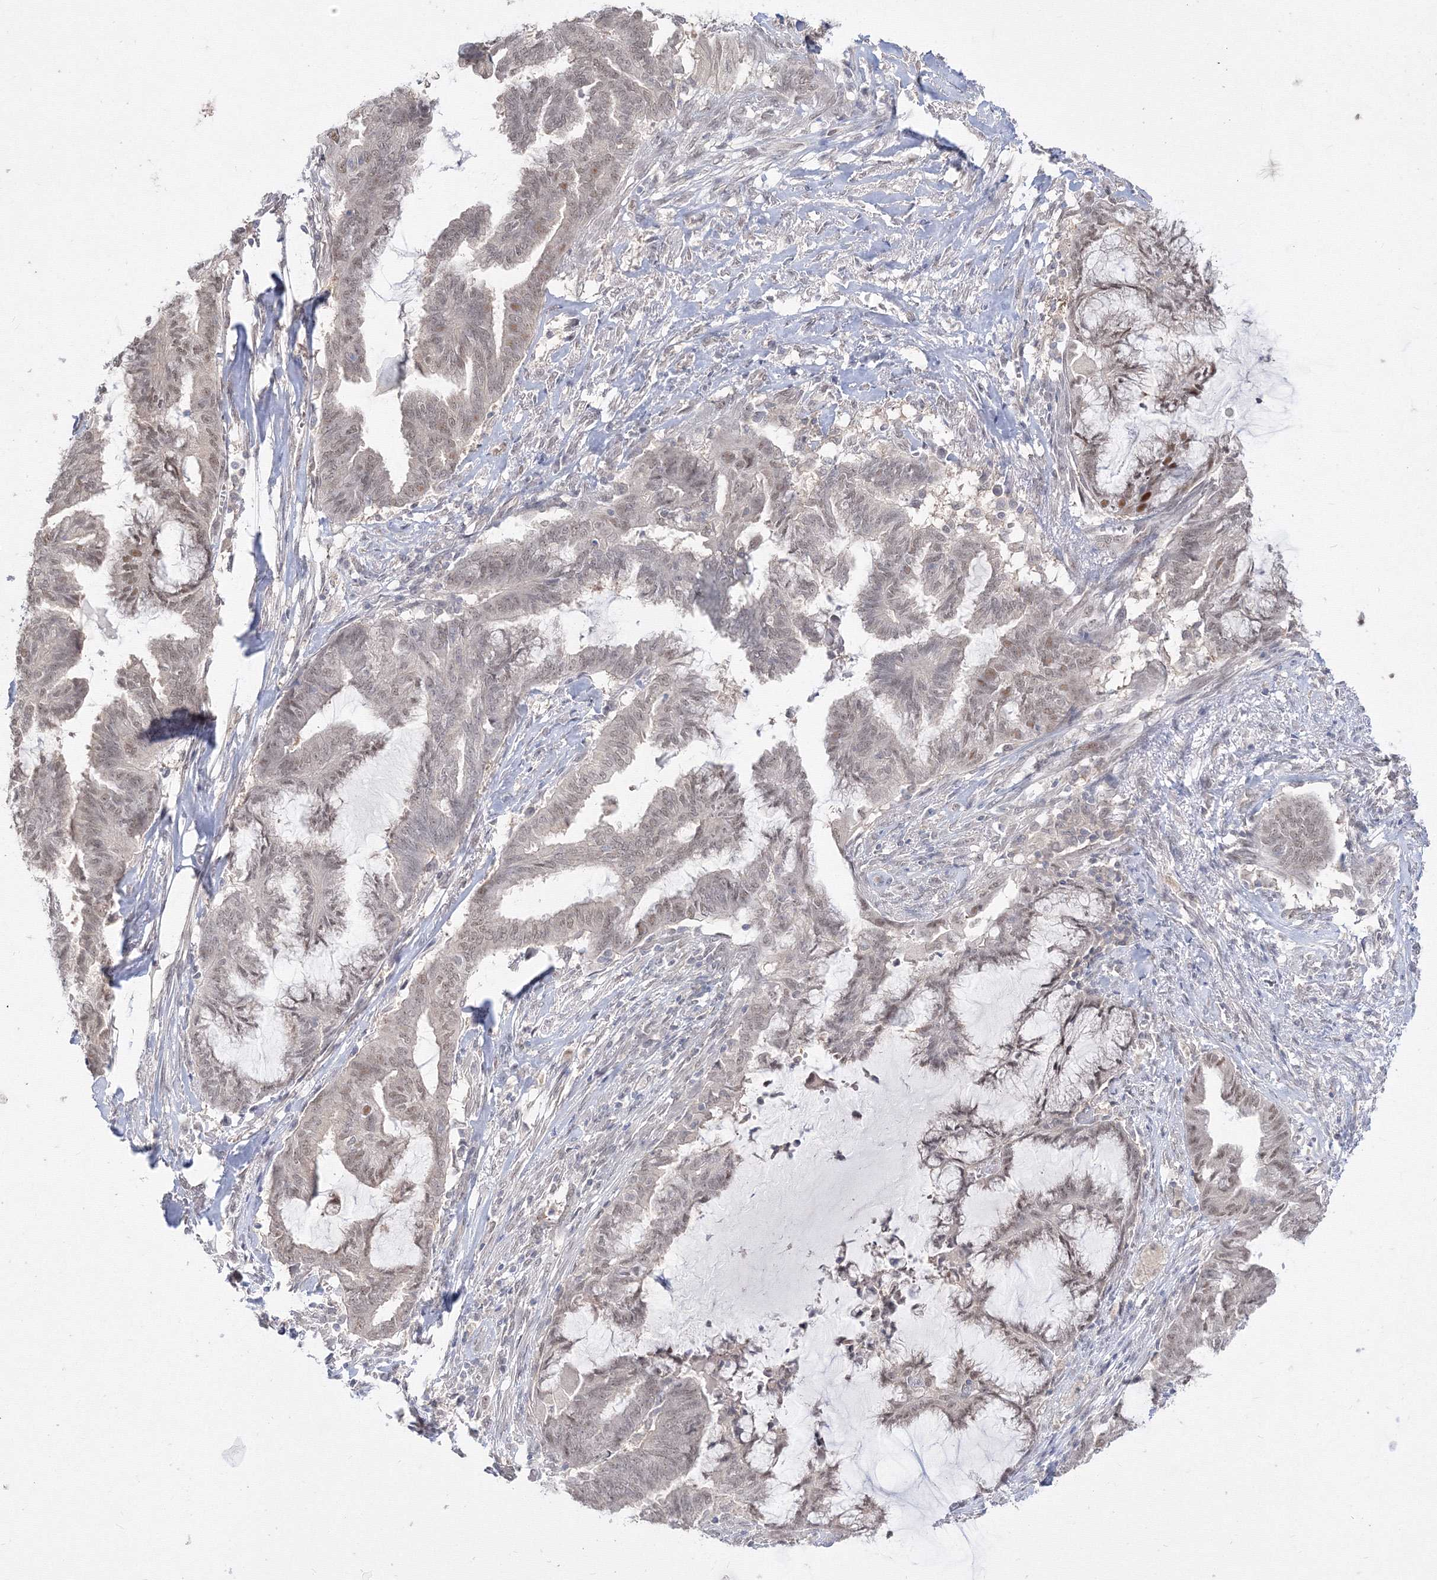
{"staining": {"intensity": "weak", "quantity": "25%-75%", "location": "nuclear"}, "tissue": "endometrial cancer", "cell_type": "Tumor cells", "image_type": "cancer", "snomed": [{"axis": "morphology", "description": "Adenocarcinoma, NOS"}, {"axis": "topography", "description": "Endometrium"}], "caption": "Tumor cells reveal low levels of weak nuclear positivity in about 25%-75% of cells in human adenocarcinoma (endometrial). The protein of interest is shown in brown color, while the nuclei are stained blue.", "gene": "COPS4", "patient": {"sex": "female", "age": 86}}